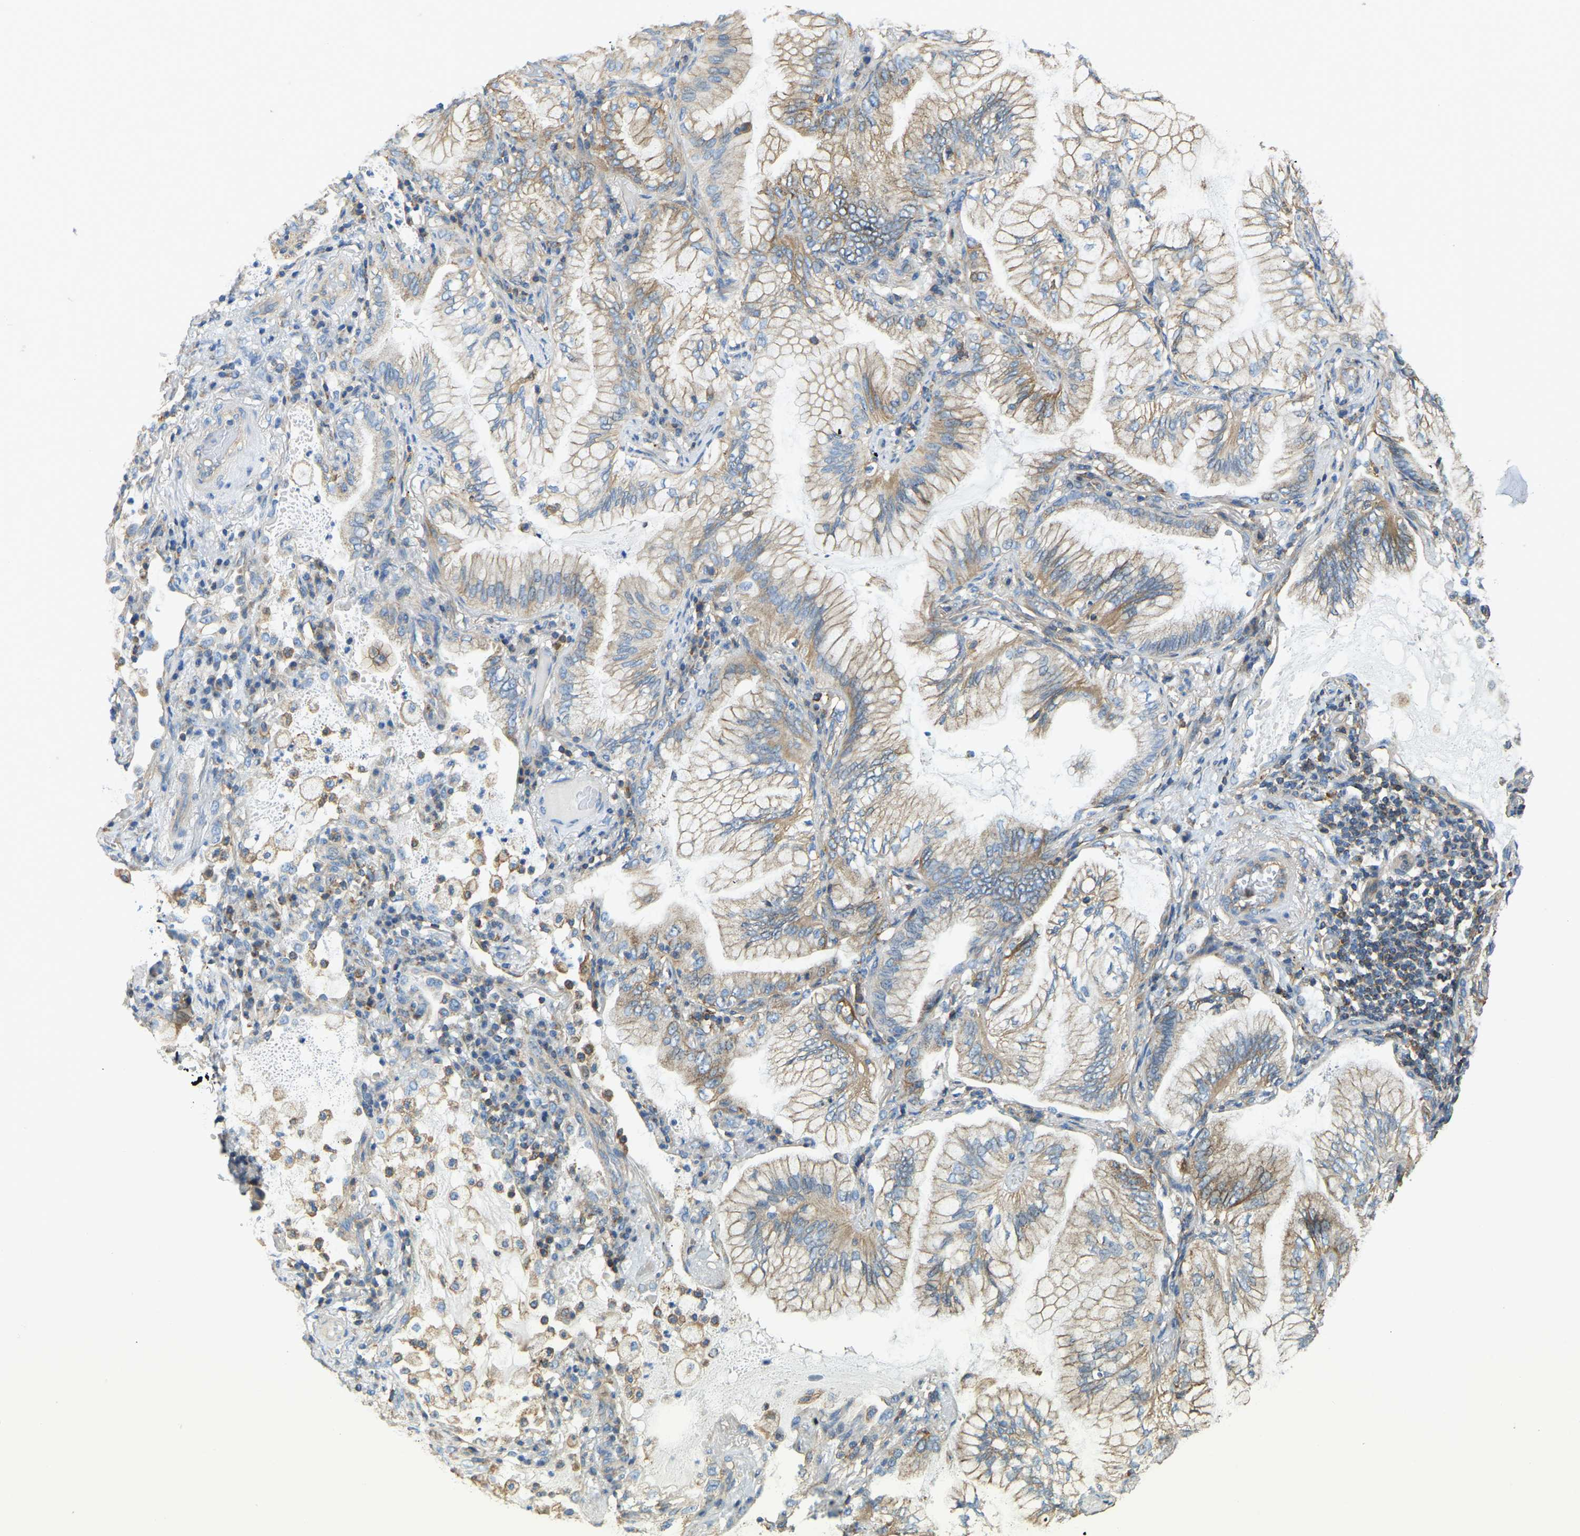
{"staining": {"intensity": "moderate", "quantity": ">75%", "location": "cytoplasmic/membranous"}, "tissue": "lung cancer", "cell_type": "Tumor cells", "image_type": "cancer", "snomed": [{"axis": "morphology", "description": "Adenocarcinoma, NOS"}, {"axis": "topography", "description": "Lung"}], "caption": "Immunohistochemistry histopathology image of lung adenocarcinoma stained for a protein (brown), which reveals medium levels of moderate cytoplasmic/membranous positivity in about >75% of tumor cells.", "gene": "AHNAK", "patient": {"sex": "female", "age": 70}}